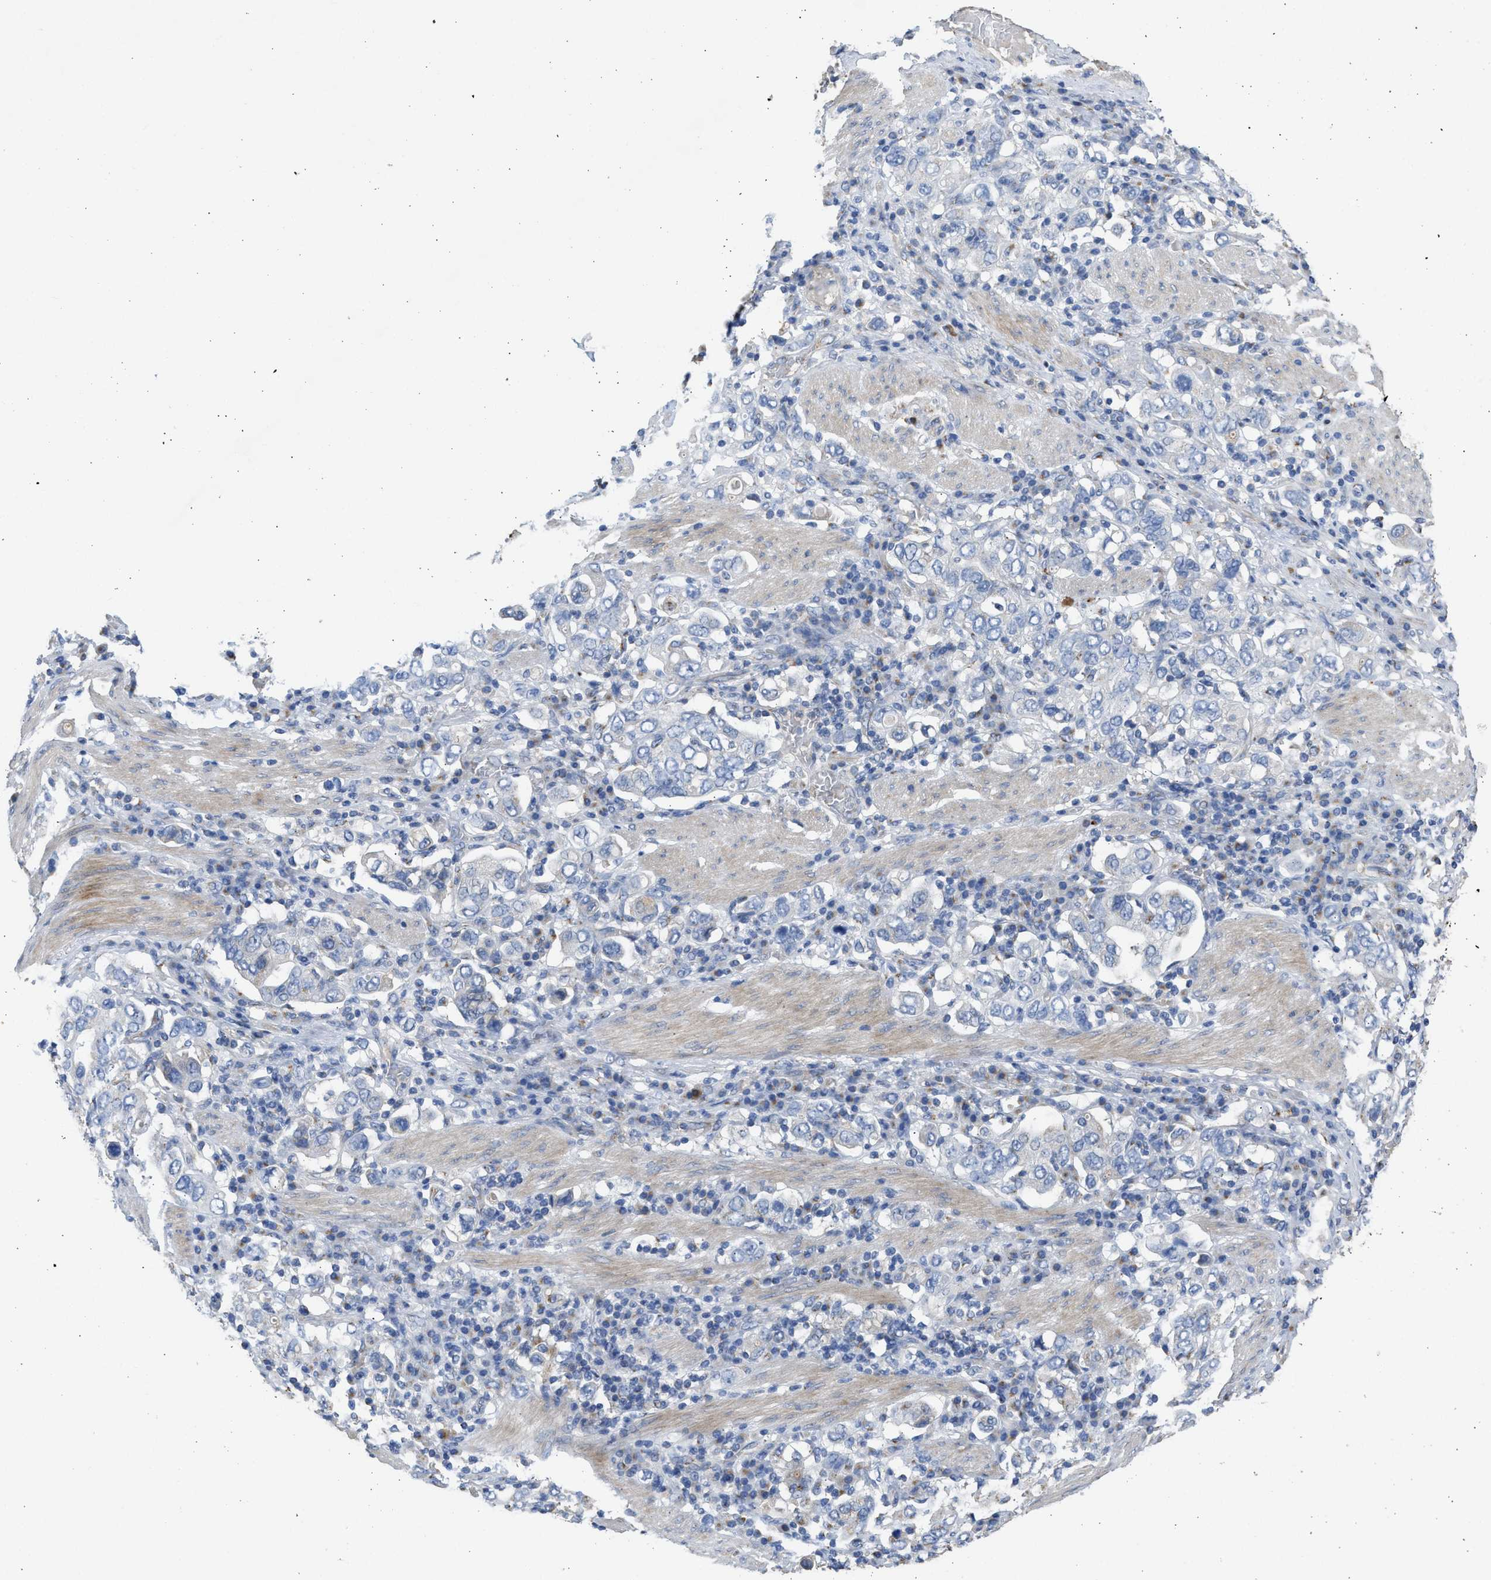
{"staining": {"intensity": "negative", "quantity": "none", "location": "none"}, "tissue": "stomach cancer", "cell_type": "Tumor cells", "image_type": "cancer", "snomed": [{"axis": "morphology", "description": "Adenocarcinoma, NOS"}, {"axis": "topography", "description": "Stomach, upper"}], "caption": "Immunohistochemistry (IHC) of human stomach adenocarcinoma displays no expression in tumor cells. (DAB immunohistochemistry with hematoxylin counter stain).", "gene": "IPO8", "patient": {"sex": "male", "age": 62}}